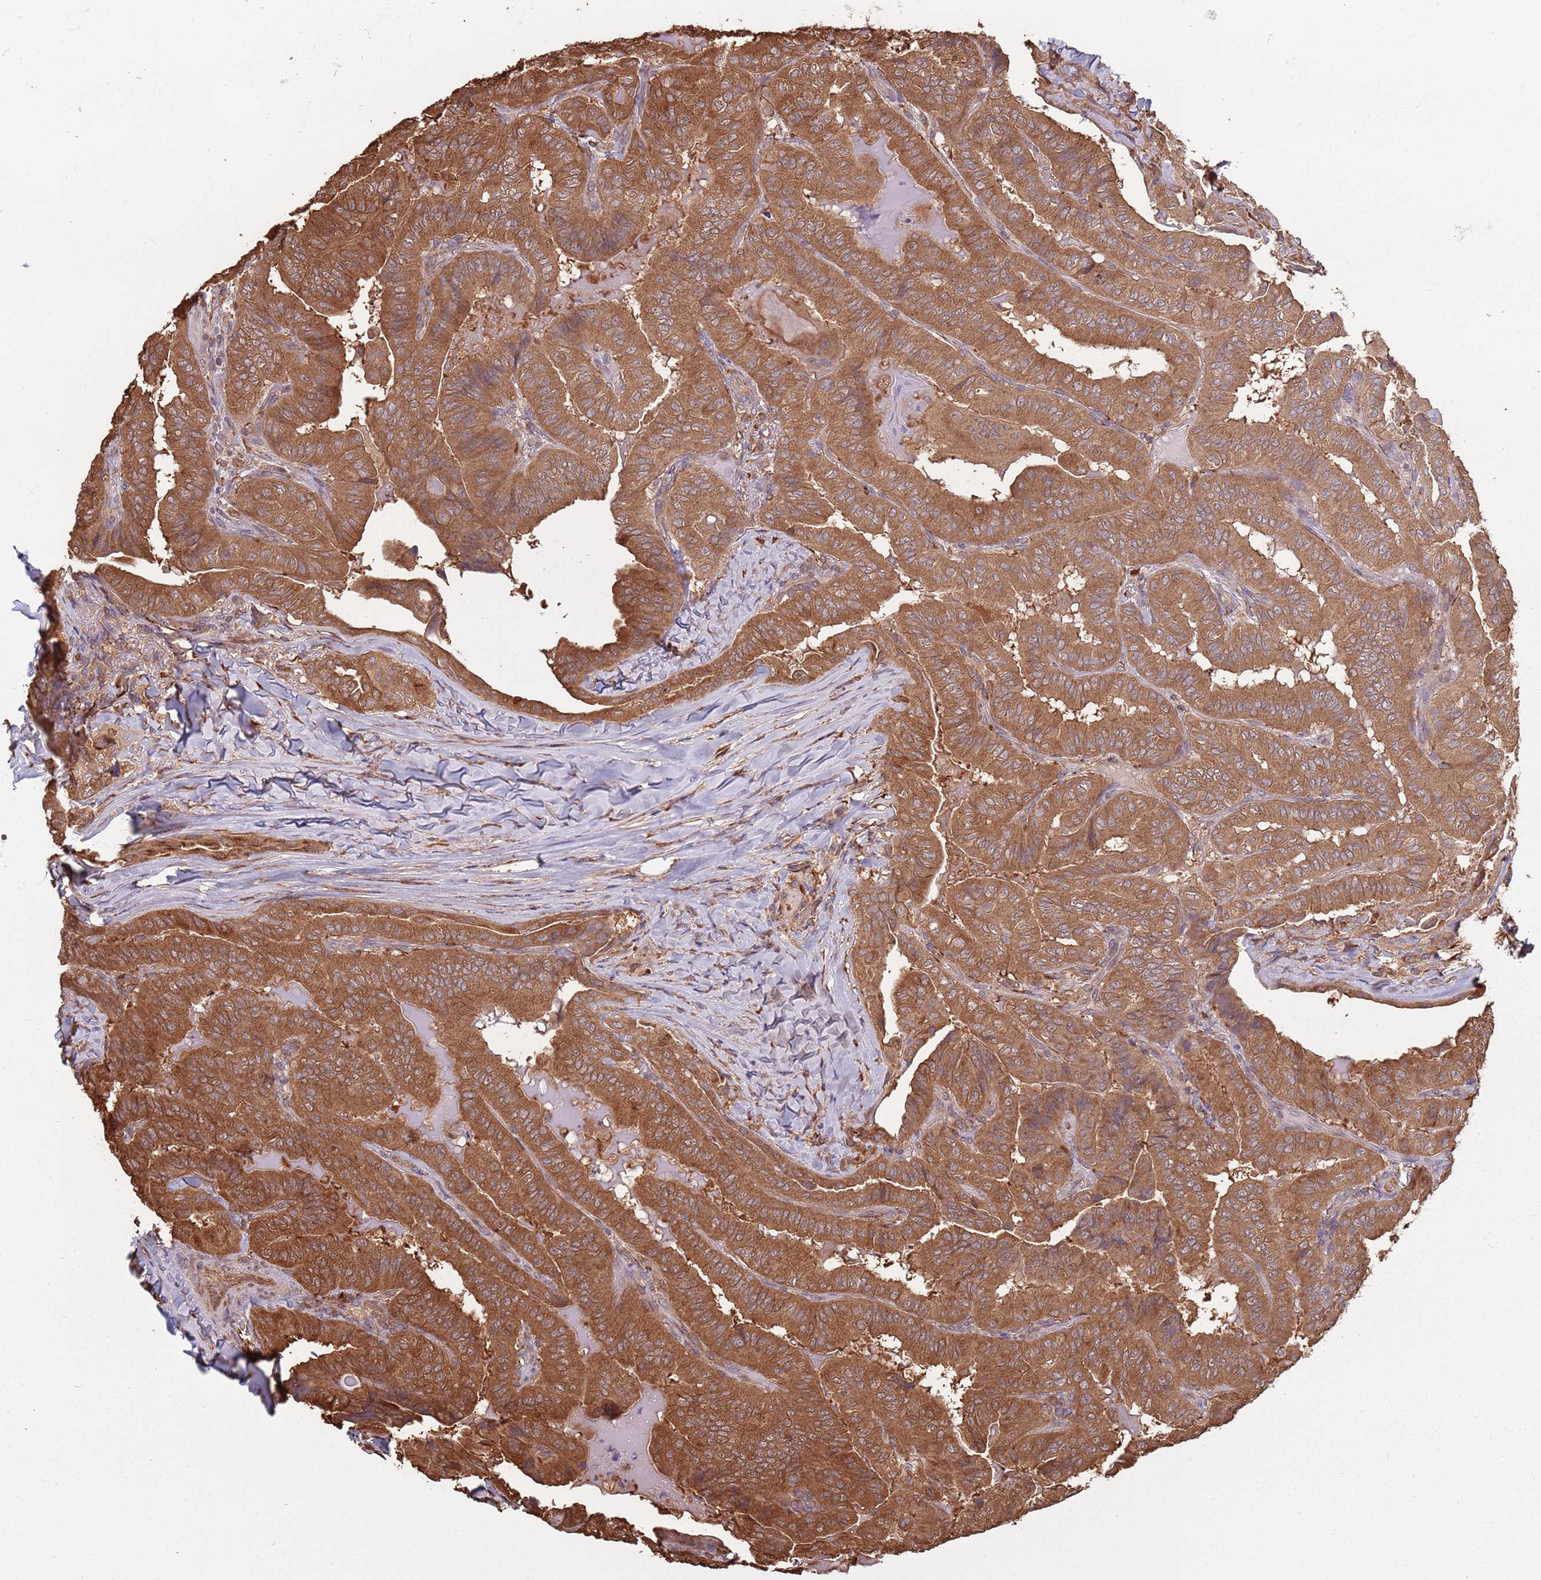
{"staining": {"intensity": "strong", "quantity": ">75%", "location": "cytoplasmic/membranous"}, "tissue": "thyroid cancer", "cell_type": "Tumor cells", "image_type": "cancer", "snomed": [{"axis": "morphology", "description": "Papillary adenocarcinoma, NOS"}, {"axis": "topography", "description": "Thyroid gland"}], "caption": "This image reveals immunohistochemistry (IHC) staining of thyroid cancer, with high strong cytoplasmic/membranous staining in approximately >75% of tumor cells.", "gene": "COG4", "patient": {"sex": "female", "age": 68}}